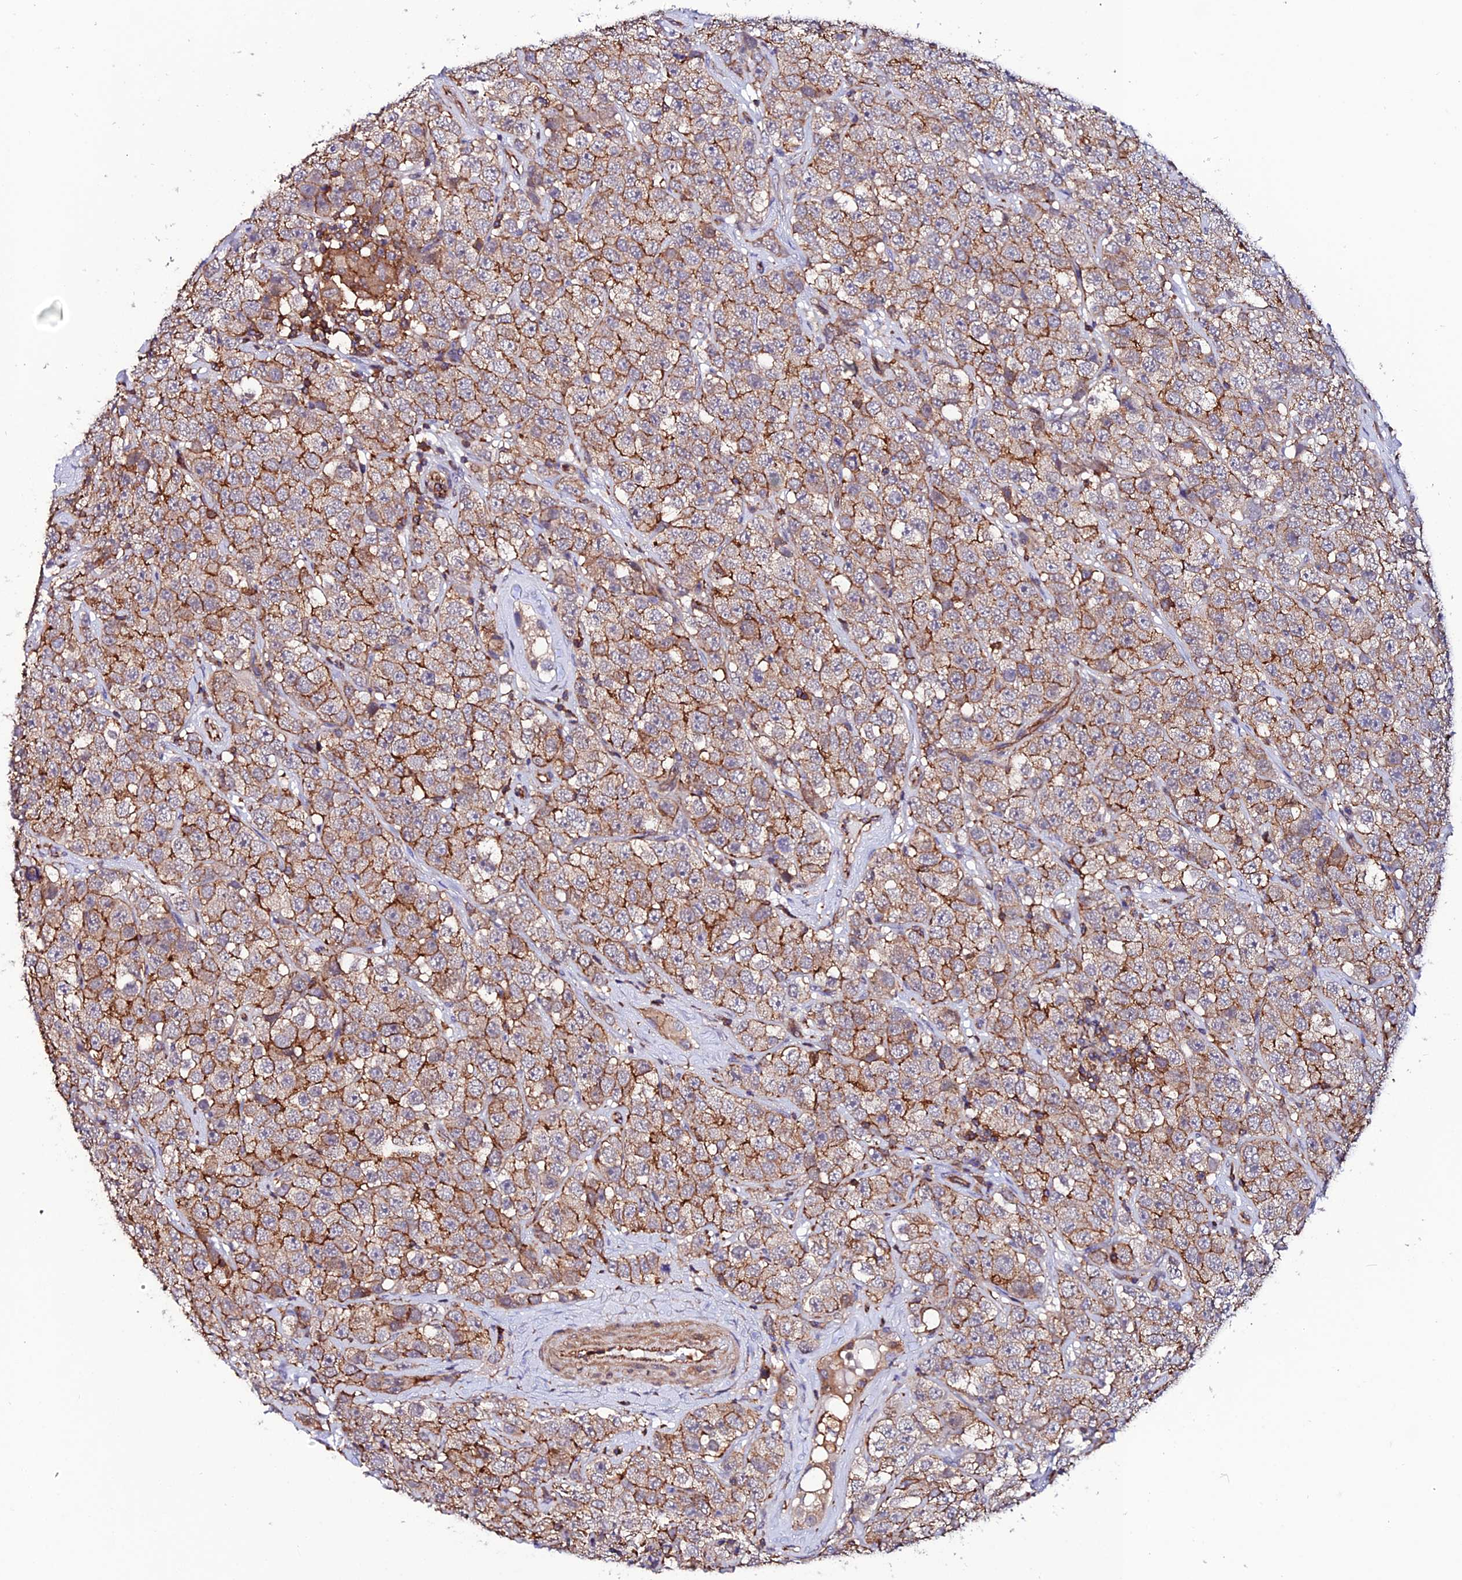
{"staining": {"intensity": "moderate", "quantity": ">75%", "location": "cytoplasmic/membranous"}, "tissue": "testis cancer", "cell_type": "Tumor cells", "image_type": "cancer", "snomed": [{"axis": "morphology", "description": "Seminoma, NOS"}, {"axis": "topography", "description": "Testis"}], "caption": "An IHC histopathology image of neoplastic tissue is shown. Protein staining in brown highlights moderate cytoplasmic/membranous positivity in testis seminoma within tumor cells. Using DAB (3,3'-diaminobenzidine) (brown) and hematoxylin (blue) stains, captured at high magnification using brightfield microscopy.", "gene": "USP17L15", "patient": {"sex": "male", "age": 28}}